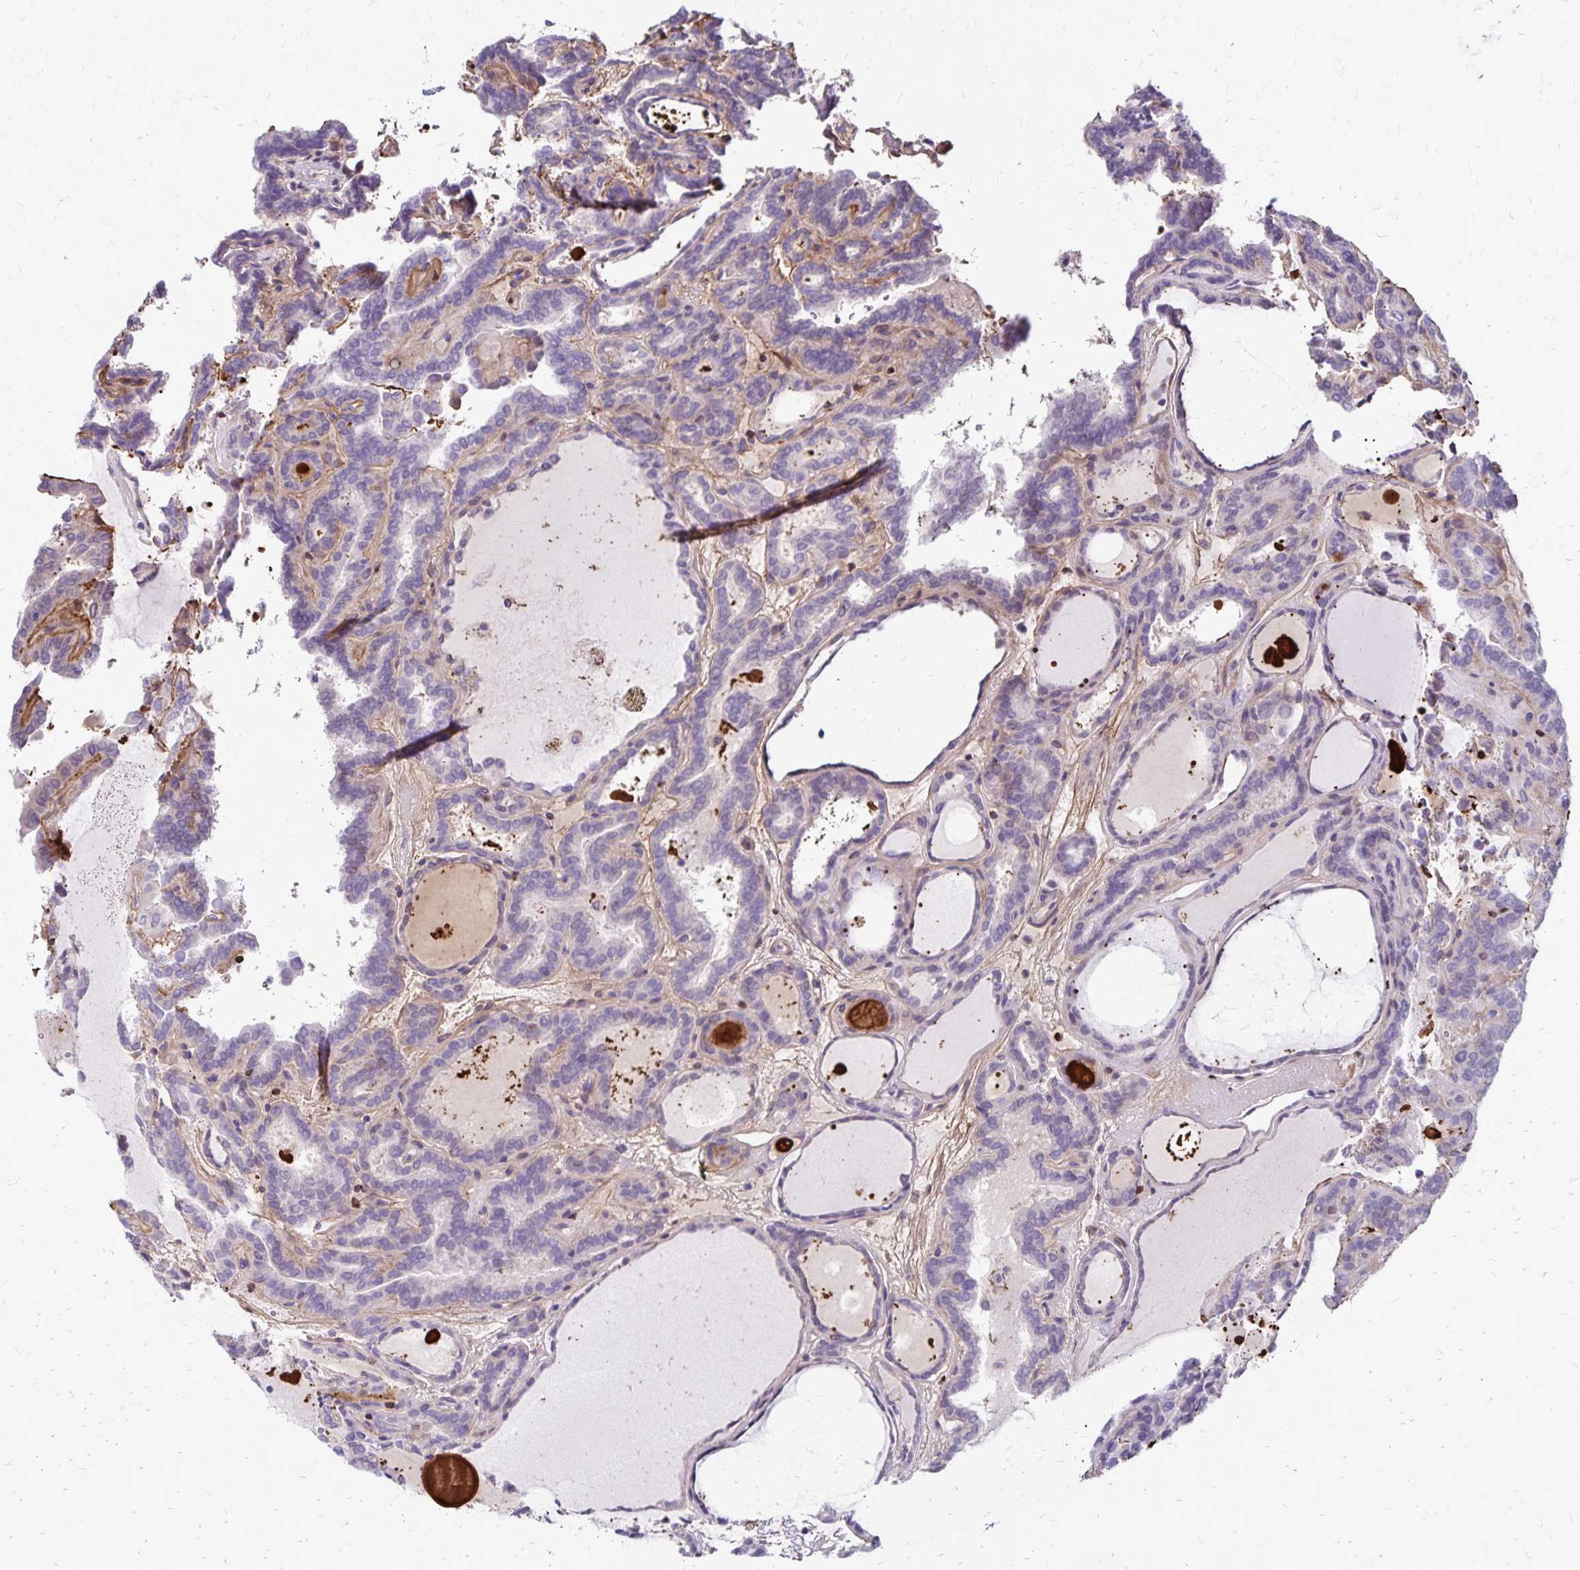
{"staining": {"intensity": "moderate", "quantity": "<25%", "location": "cytoplasmic/membranous"}, "tissue": "thyroid cancer", "cell_type": "Tumor cells", "image_type": "cancer", "snomed": [{"axis": "morphology", "description": "Papillary adenocarcinoma, NOS"}, {"axis": "topography", "description": "Thyroid gland"}], "caption": "Human thyroid cancer stained for a protein (brown) exhibits moderate cytoplasmic/membranous positive expression in about <25% of tumor cells.", "gene": "TNS3", "patient": {"sex": "female", "age": 46}}